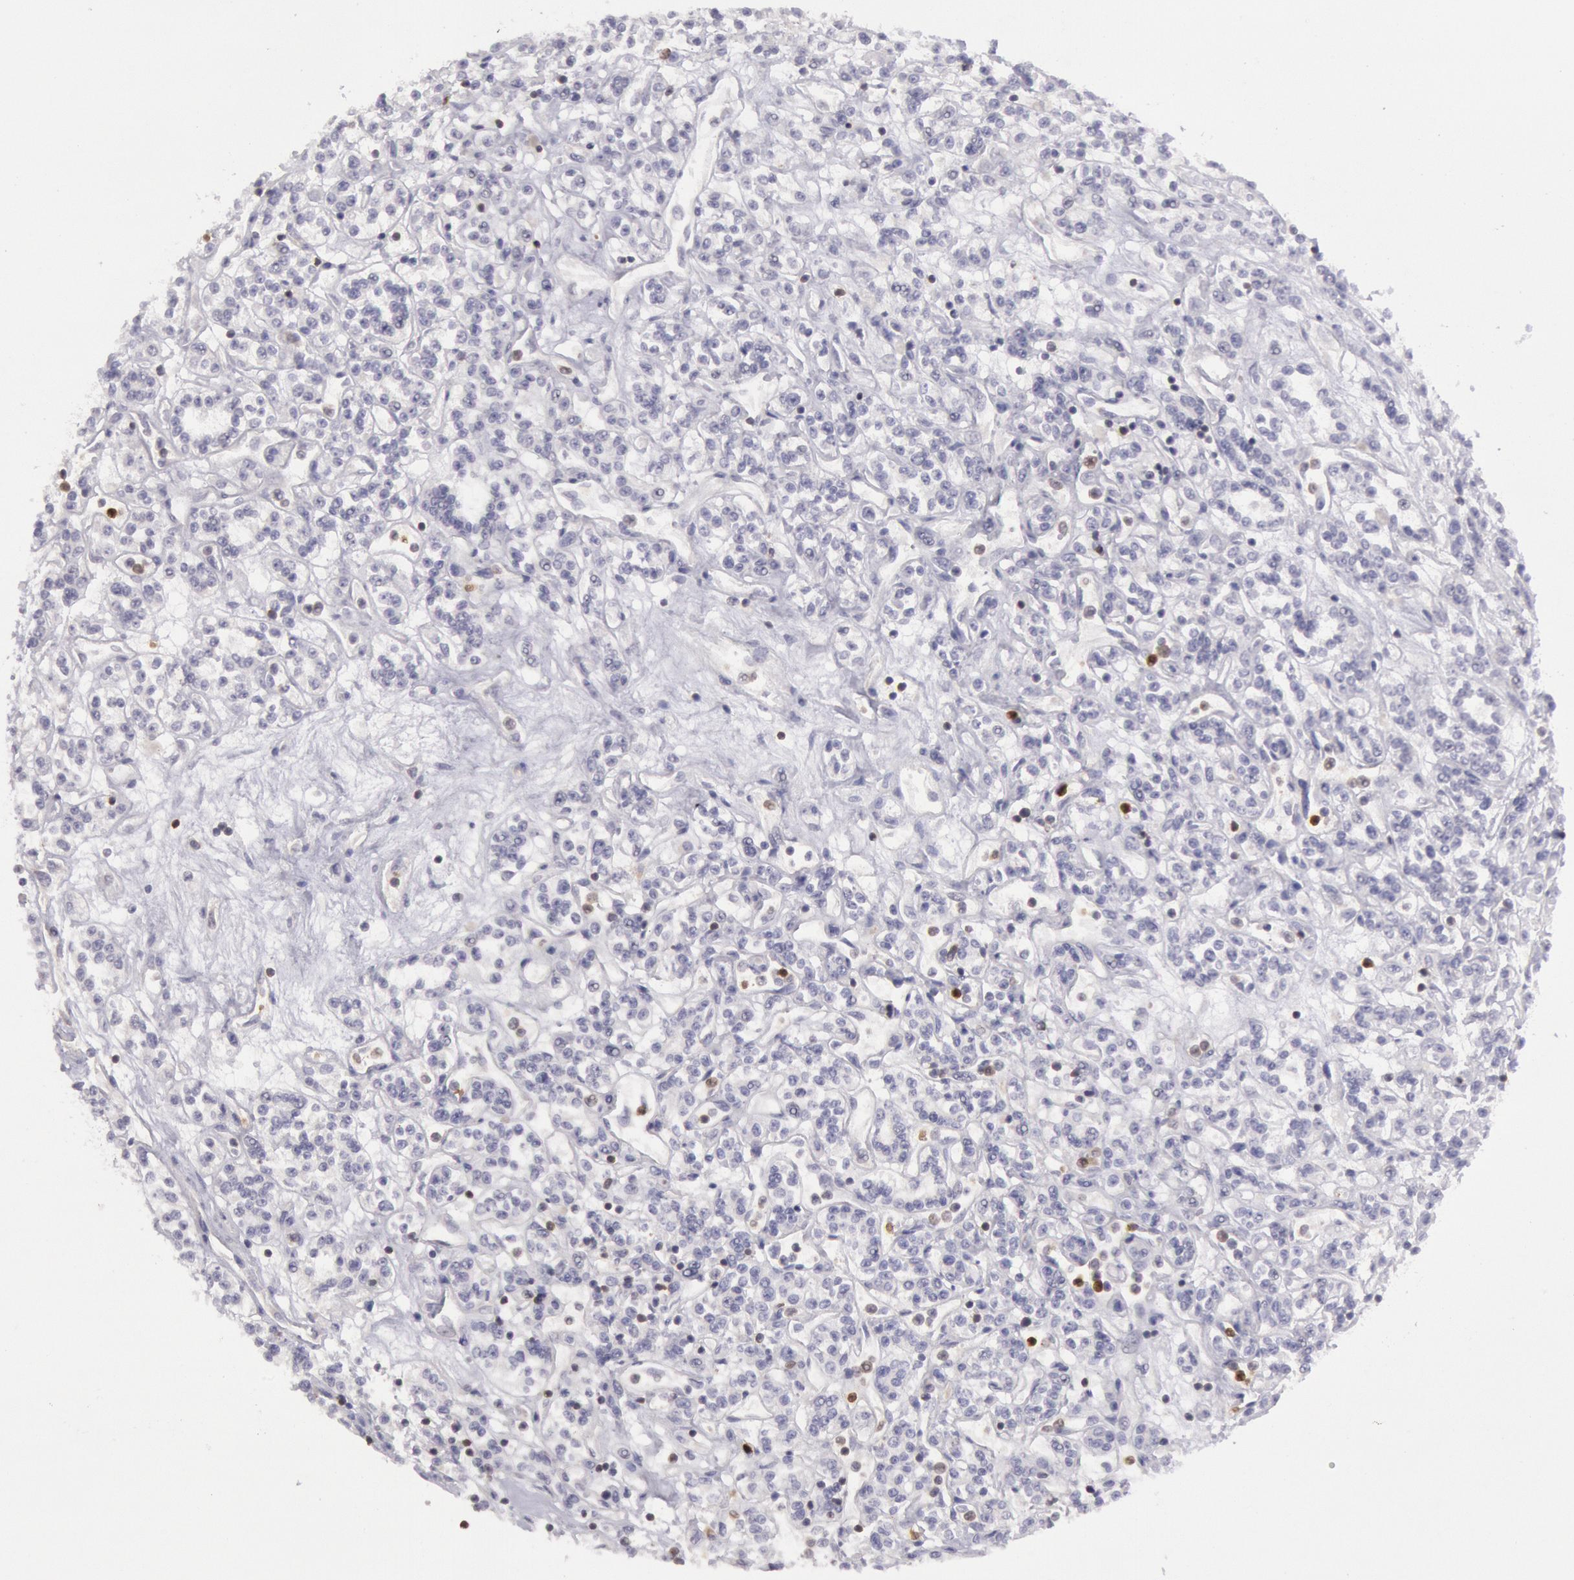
{"staining": {"intensity": "negative", "quantity": "none", "location": "none"}, "tissue": "renal cancer", "cell_type": "Tumor cells", "image_type": "cancer", "snomed": [{"axis": "morphology", "description": "Adenocarcinoma, NOS"}, {"axis": "topography", "description": "Kidney"}], "caption": "The photomicrograph exhibits no significant expression in tumor cells of renal cancer (adenocarcinoma).", "gene": "RAB27A", "patient": {"sex": "female", "age": 76}}